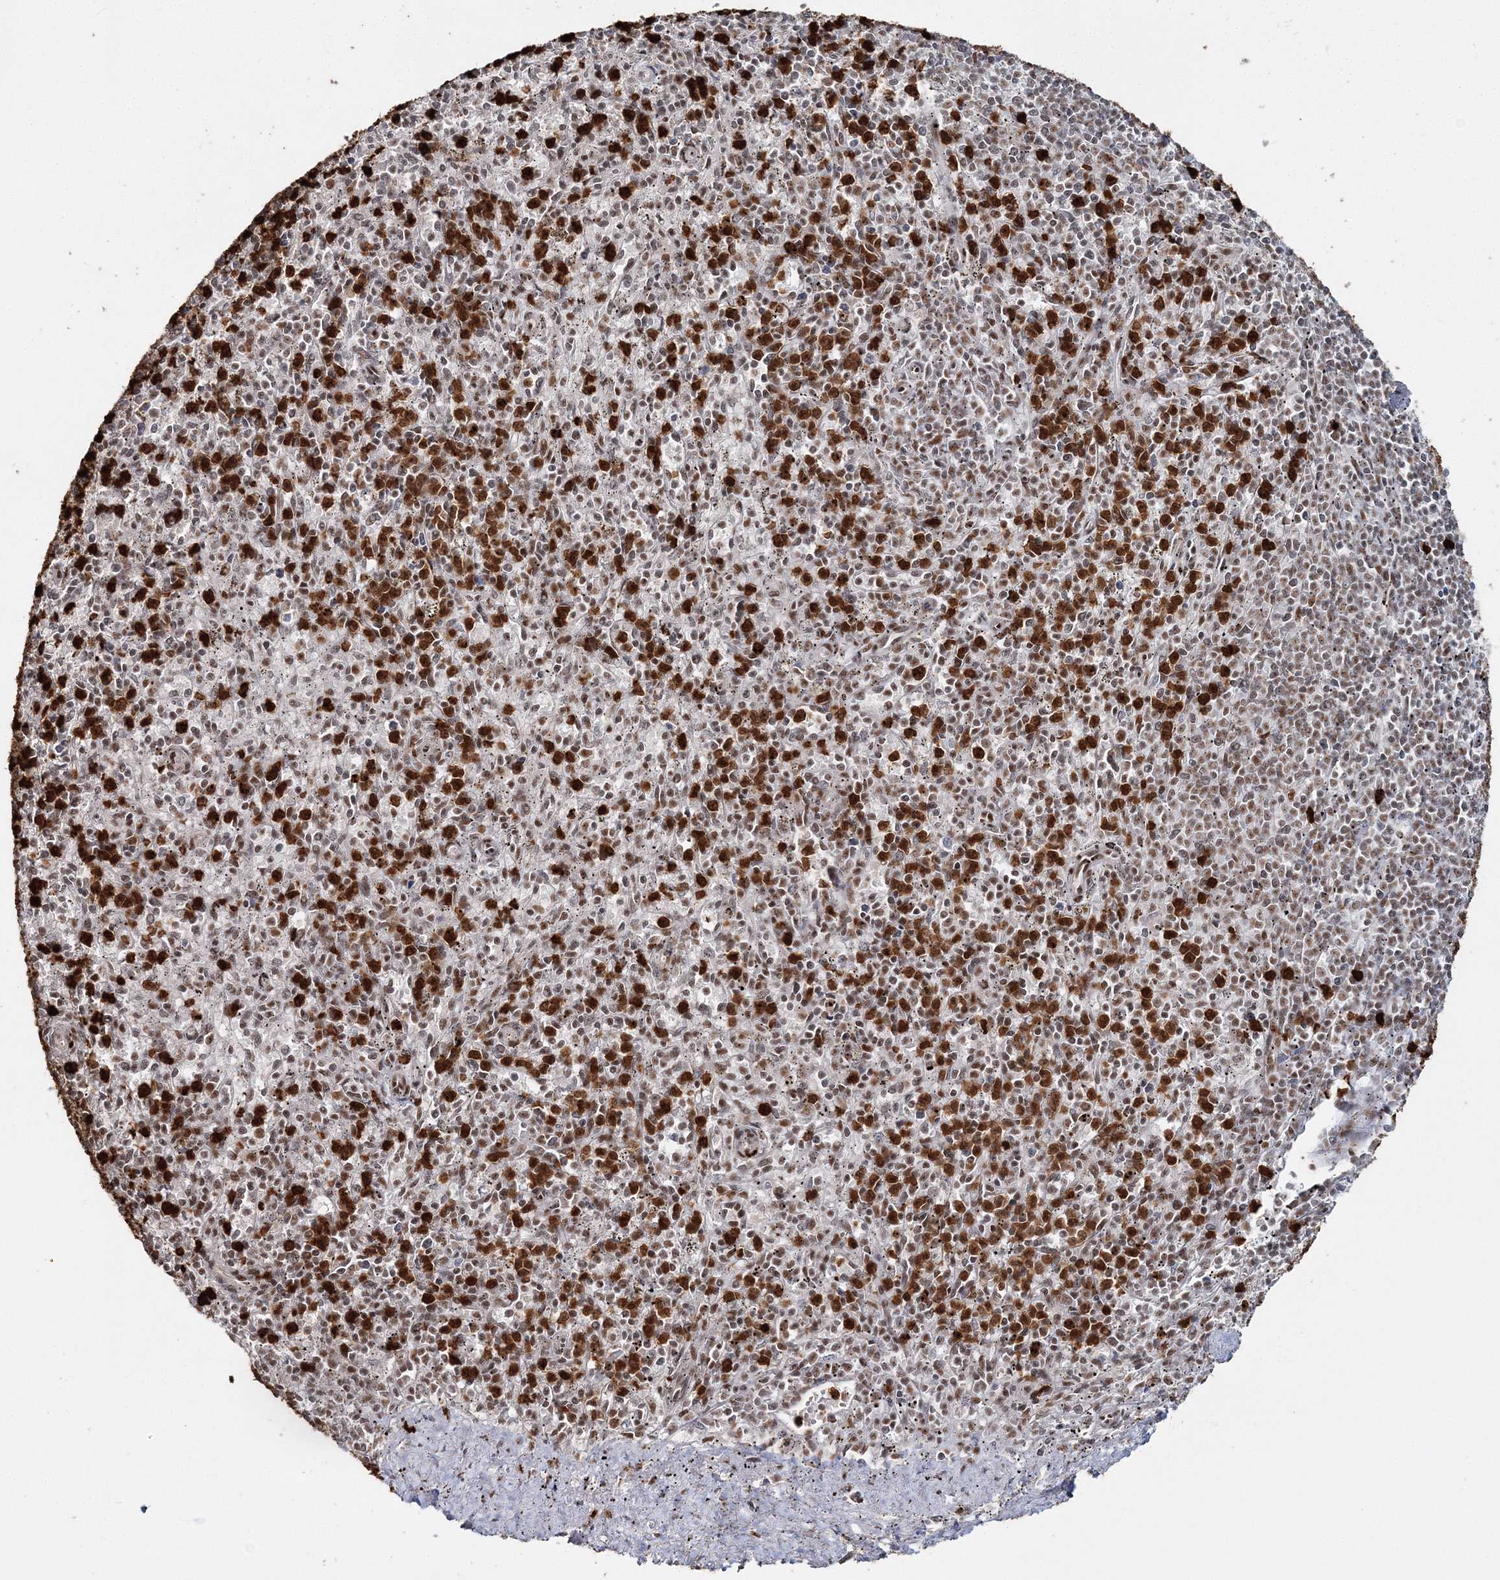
{"staining": {"intensity": "strong", "quantity": "25%-75%", "location": "nuclear"}, "tissue": "spleen", "cell_type": "Cells in red pulp", "image_type": "normal", "snomed": [{"axis": "morphology", "description": "Normal tissue, NOS"}, {"axis": "topography", "description": "Spleen"}], "caption": "Strong nuclear protein expression is seen in approximately 25%-75% of cells in red pulp in spleen. Ihc stains the protein in brown and the nuclei are stained blue.", "gene": "ENSG00000290315", "patient": {"sex": "male", "age": 72}}